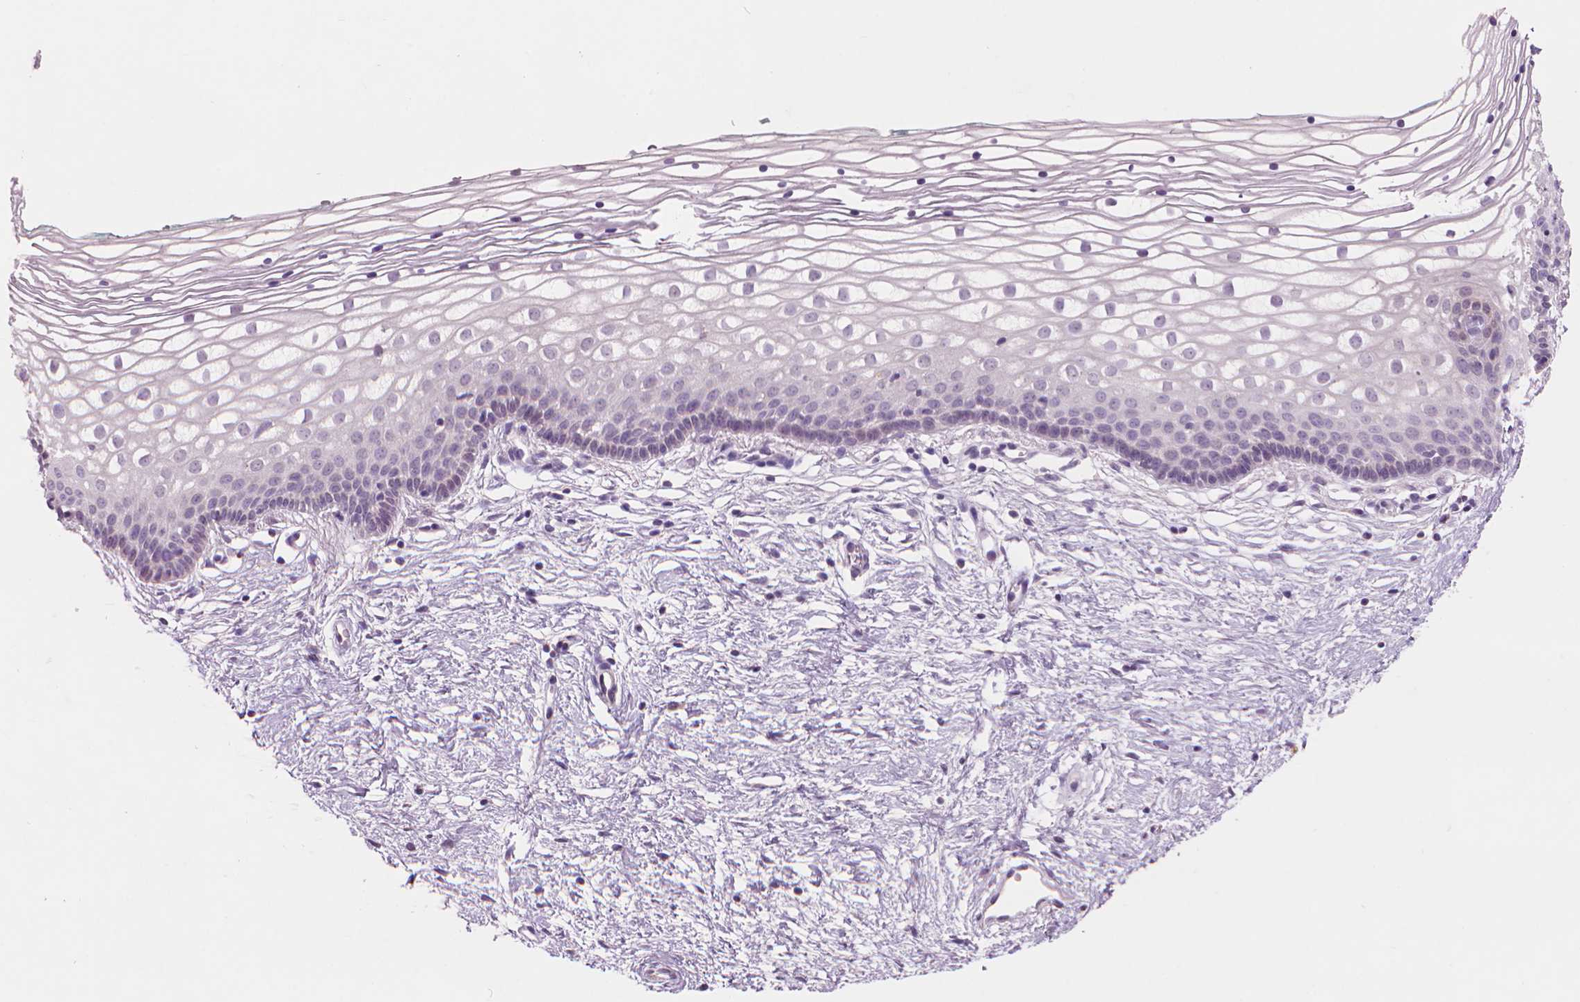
{"staining": {"intensity": "negative", "quantity": "none", "location": "none"}, "tissue": "vagina", "cell_type": "Squamous epithelial cells", "image_type": "normal", "snomed": [{"axis": "morphology", "description": "Normal tissue, NOS"}, {"axis": "topography", "description": "Vagina"}], "caption": "Human vagina stained for a protein using IHC reveals no staining in squamous epithelial cells.", "gene": "ENO2", "patient": {"sex": "female", "age": 36}}